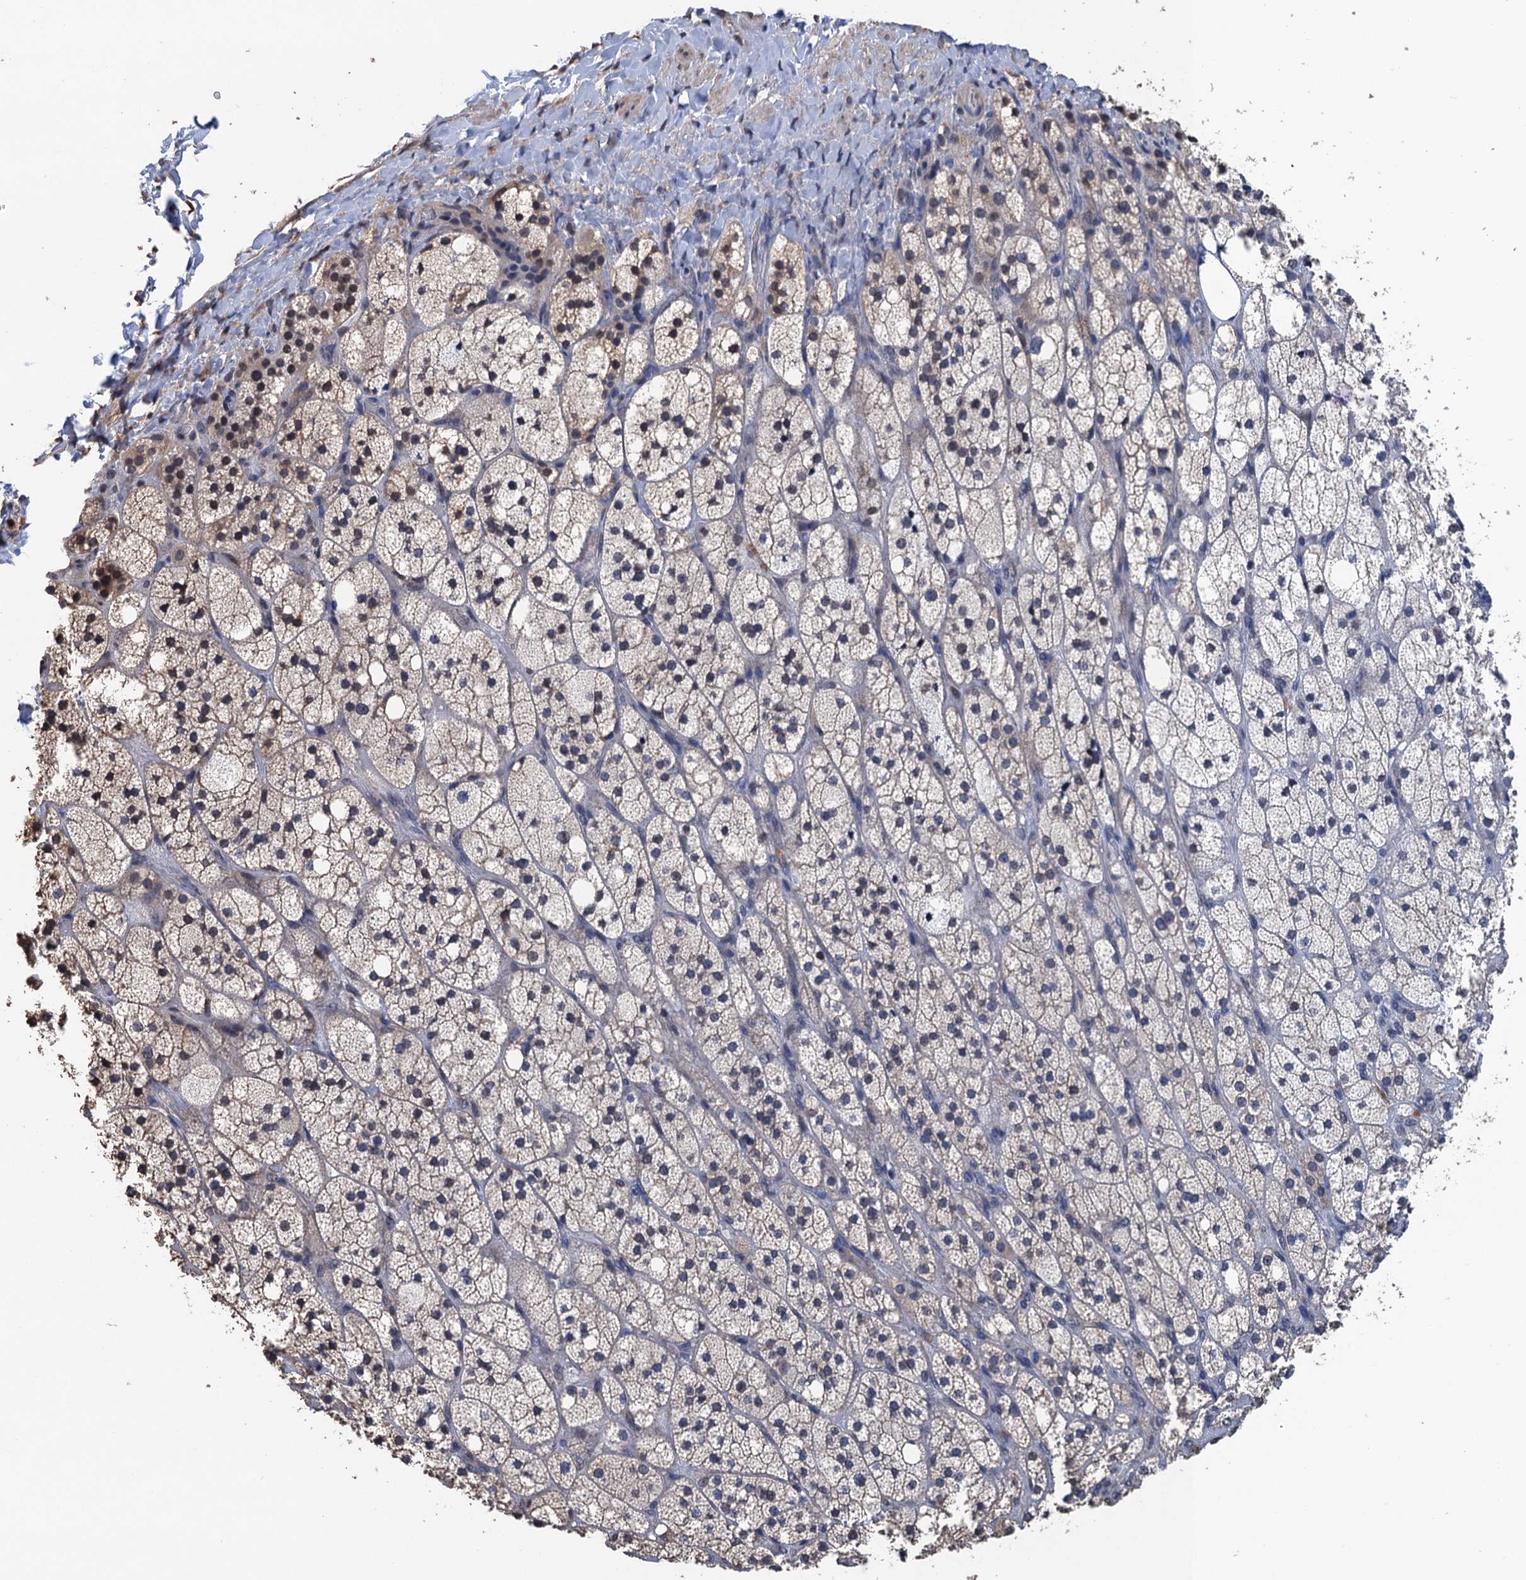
{"staining": {"intensity": "moderate", "quantity": "<25%", "location": "nuclear"}, "tissue": "adrenal gland", "cell_type": "Glandular cells", "image_type": "normal", "snomed": [{"axis": "morphology", "description": "Normal tissue, NOS"}, {"axis": "topography", "description": "Adrenal gland"}], "caption": "Brown immunohistochemical staining in unremarkable human adrenal gland reveals moderate nuclear expression in about <25% of glandular cells. The staining is performed using DAB brown chromogen to label protein expression. The nuclei are counter-stained blue using hematoxylin.", "gene": "ART5", "patient": {"sex": "male", "age": 61}}